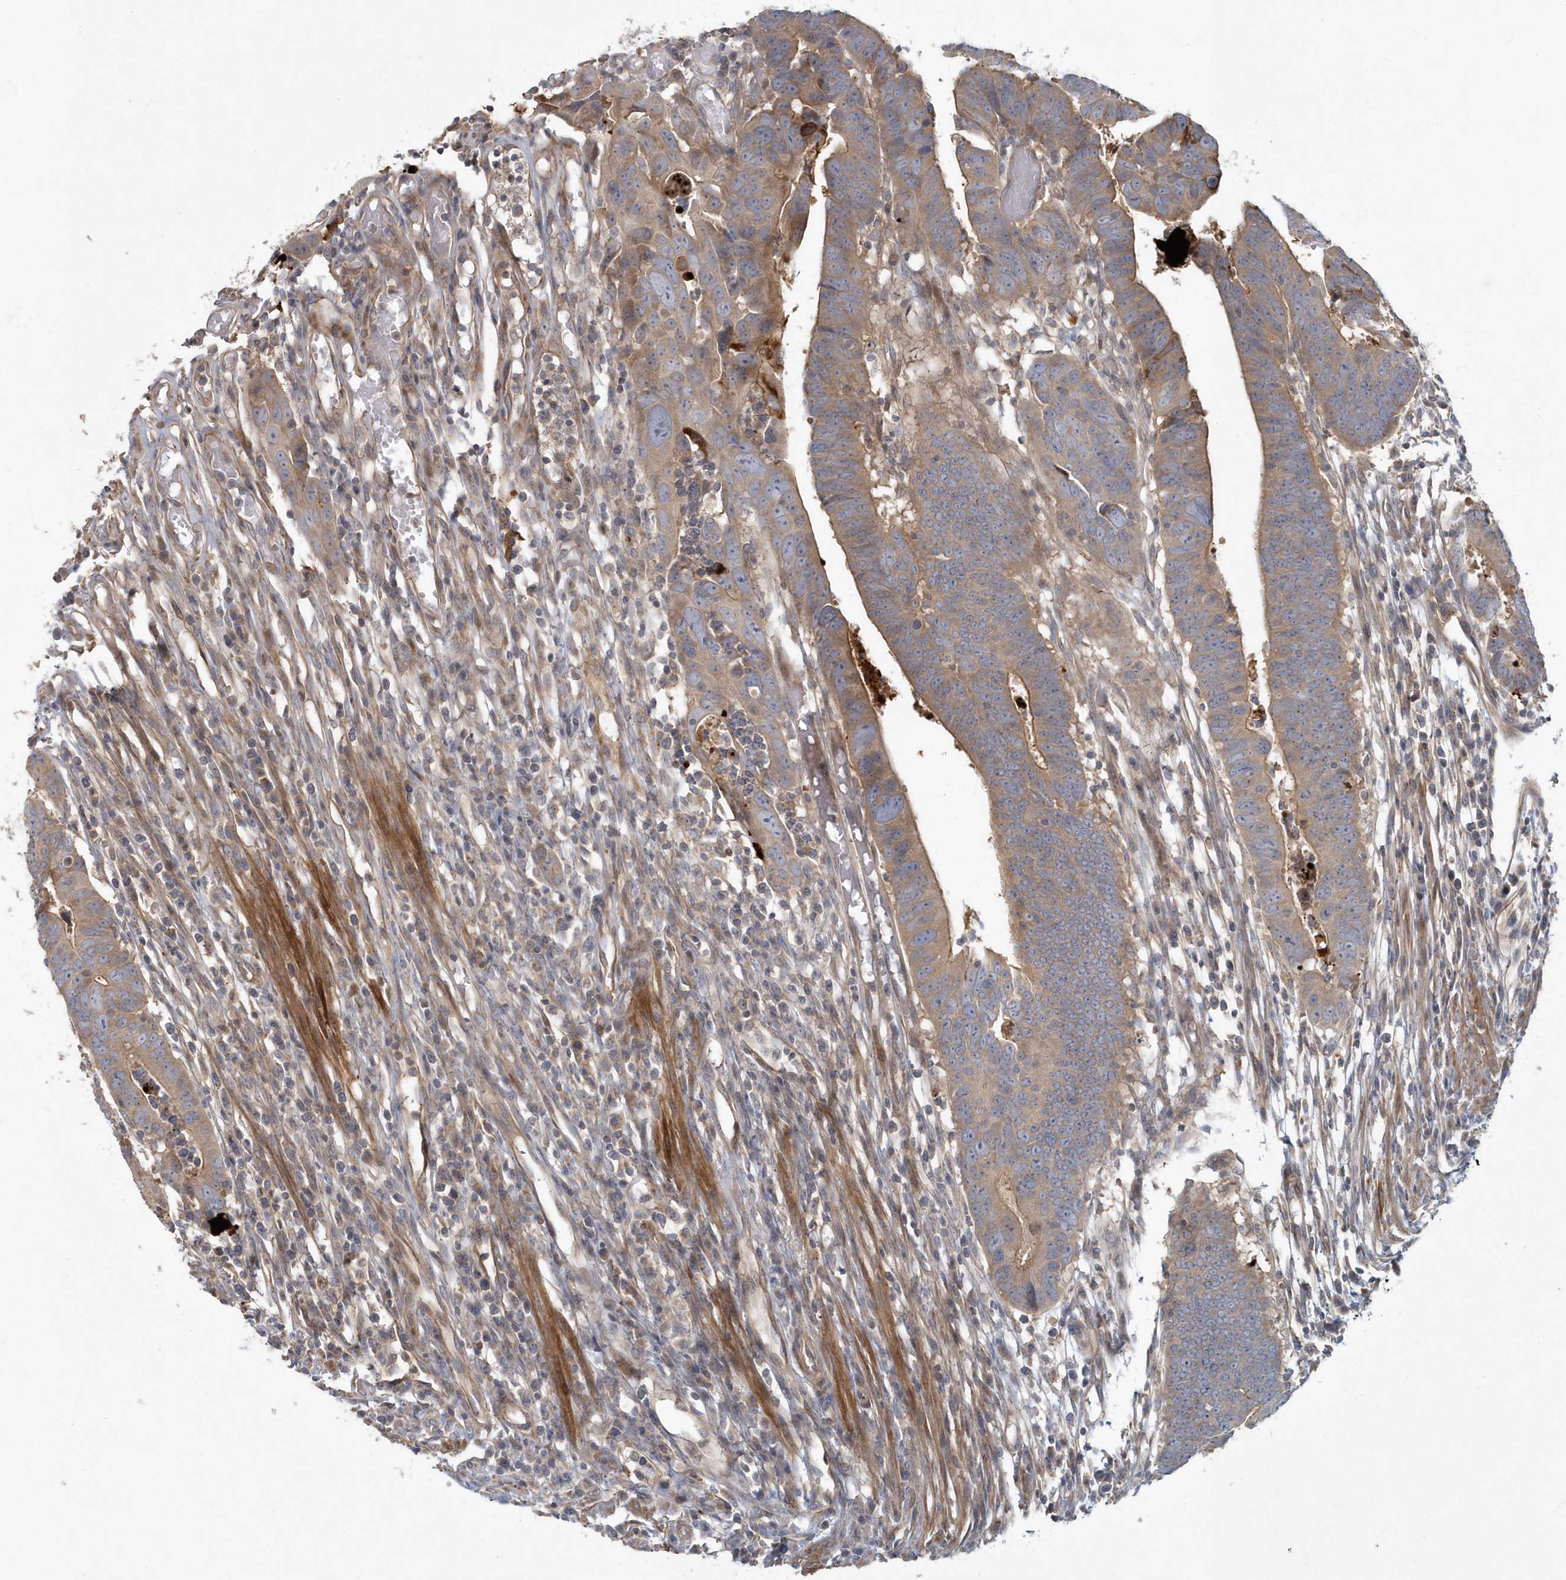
{"staining": {"intensity": "moderate", "quantity": ">75%", "location": "cytoplasmic/membranous"}, "tissue": "colorectal cancer", "cell_type": "Tumor cells", "image_type": "cancer", "snomed": [{"axis": "morphology", "description": "Adenocarcinoma, NOS"}, {"axis": "topography", "description": "Rectum"}], "caption": "Immunohistochemistry histopathology image of human colorectal cancer (adenocarcinoma) stained for a protein (brown), which exhibits medium levels of moderate cytoplasmic/membranous expression in about >75% of tumor cells.", "gene": "ARHGEF38", "patient": {"sex": "female", "age": 65}}